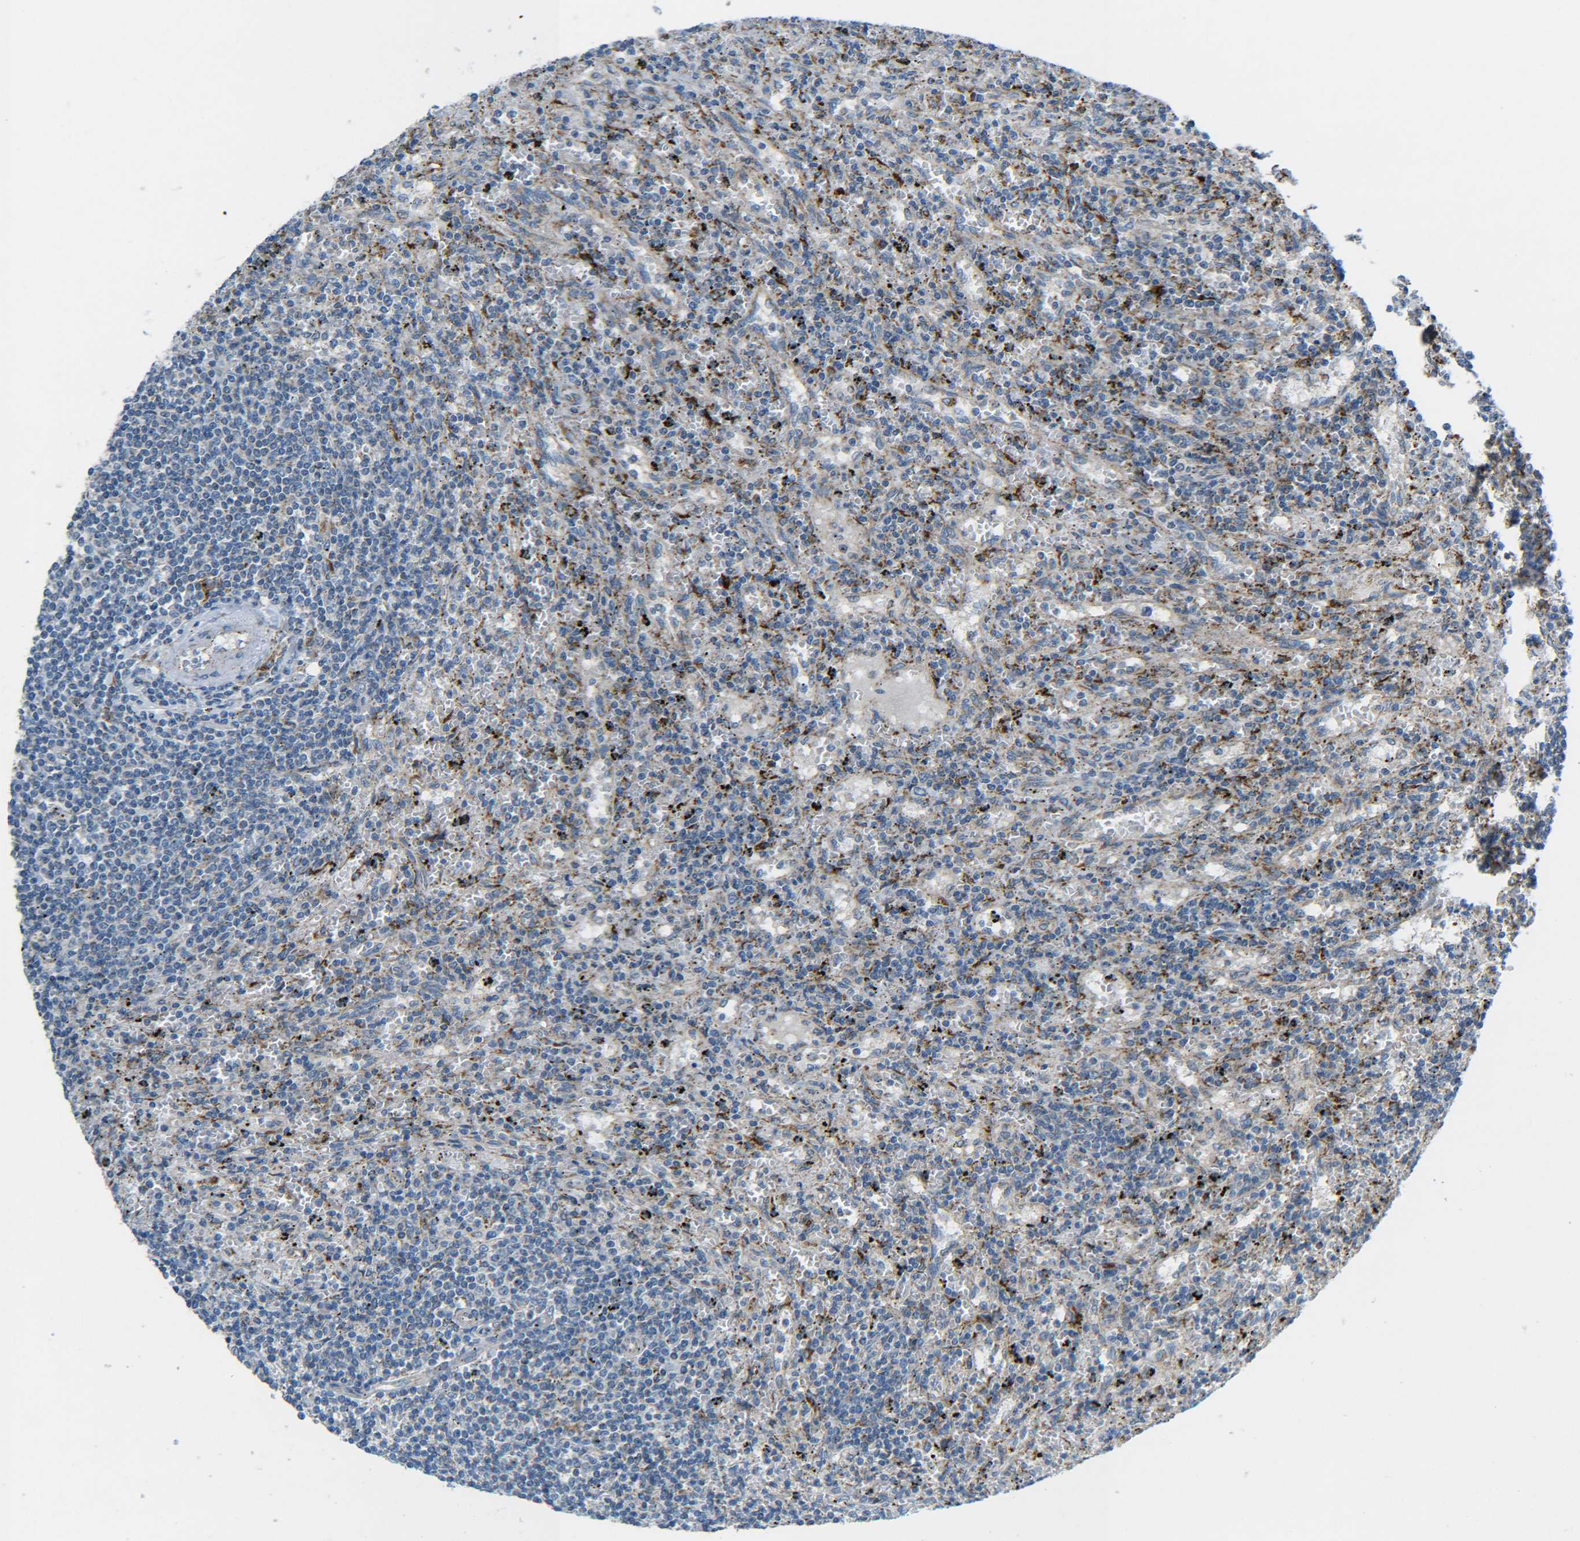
{"staining": {"intensity": "strong", "quantity": "<25%", "location": "cytoplasmic/membranous"}, "tissue": "lymphoma", "cell_type": "Tumor cells", "image_type": "cancer", "snomed": [{"axis": "morphology", "description": "Malignant lymphoma, non-Hodgkin's type, Low grade"}, {"axis": "topography", "description": "Spleen"}], "caption": "An IHC image of neoplastic tissue is shown. Protein staining in brown labels strong cytoplasmic/membranous positivity in low-grade malignant lymphoma, non-Hodgkin's type within tumor cells. (Brightfield microscopy of DAB IHC at high magnification).", "gene": "CYB5R1", "patient": {"sex": "male", "age": 76}}